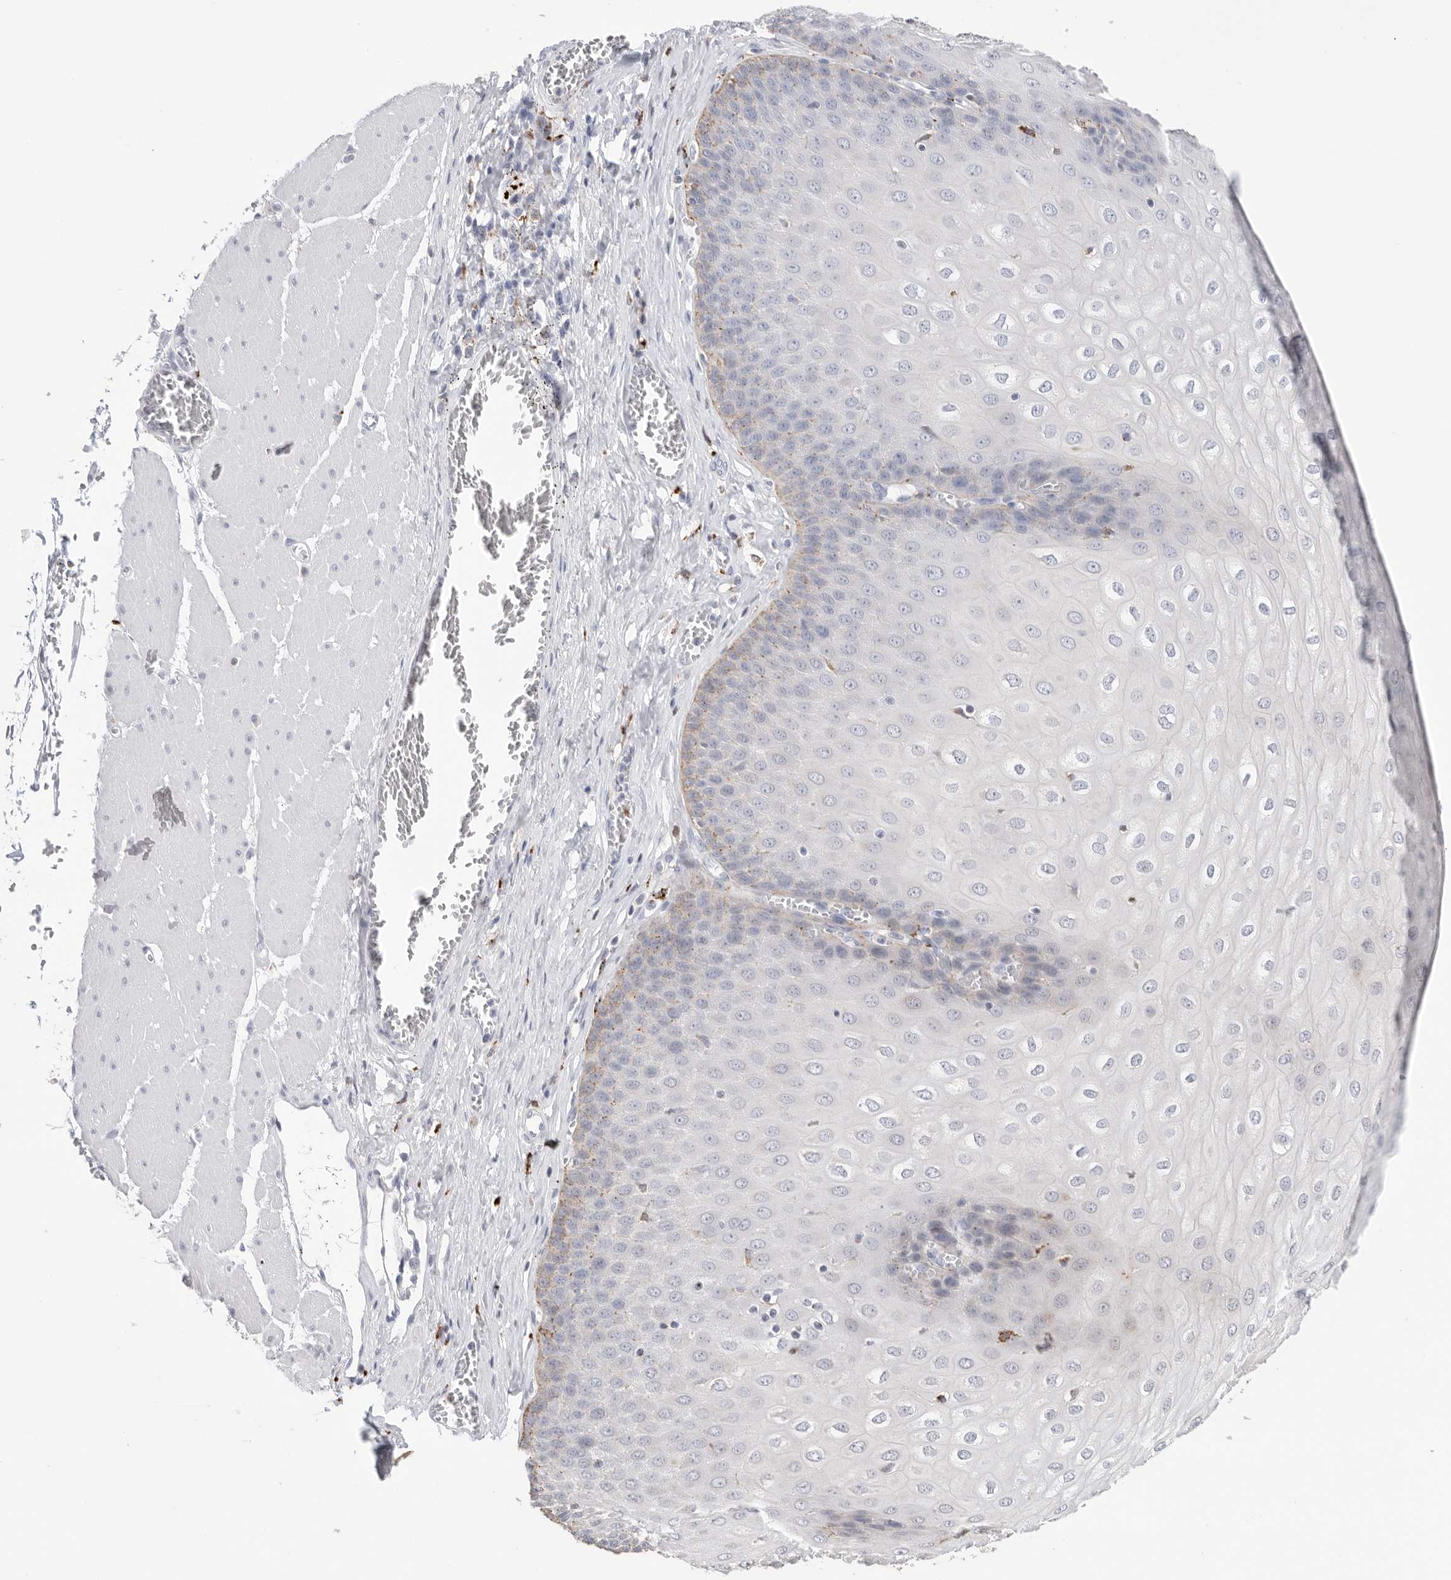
{"staining": {"intensity": "strong", "quantity": "<25%", "location": "cytoplasmic/membranous"}, "tissue": "esophagus", "cell_type": "Squamous epithelial cells", "image_type": "normal", "snomed": [{"axis": "morphology", "description": "Normal tissue, NOS"}, {"axis": "topography", "description": "Esophagus"}], "caption": "A photomicrograph of esophagus stained for a protein reveals strong cytoplasmic/membranous brown staining in squamous epithelial cells. The staining was performed using DAB, with brown indicating positive protein expression. Nuclei are stained blue with hematoxylin.", "gene": "GGH", "patient": {"sex": "male", "age": 60}}